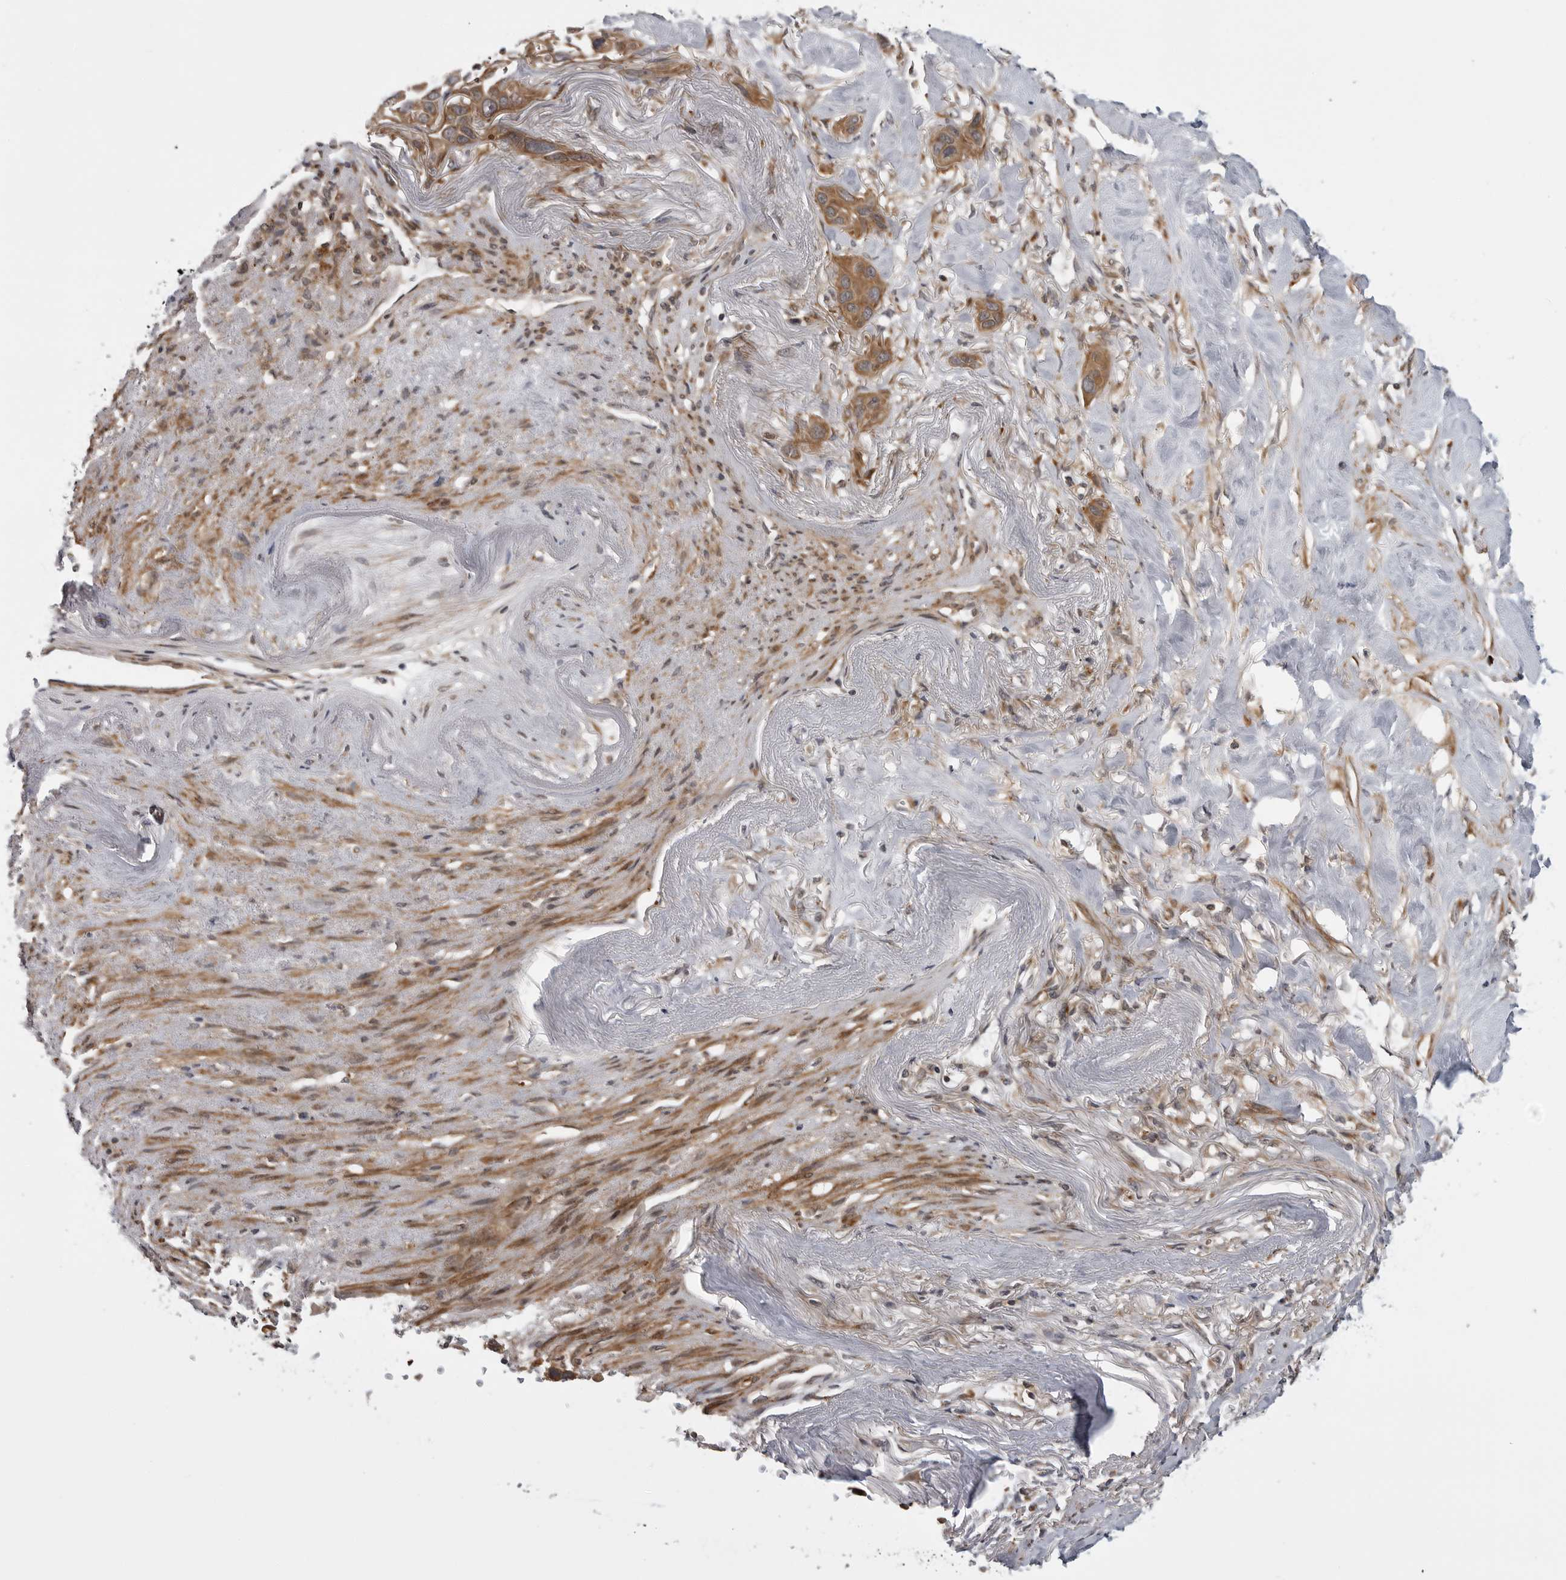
{"staining": {"intensity": "moderate", "quantity": ">75%", "location": "cytoplasmic/membranous"}, "tissue": "pancreatic cancer", "cell_type": "Tumor cells", "image_type": "cancer", "snomed": [{"axis": "morphology", "description": "Adenocarcinoma, NOS"}, {"axis": "topography", "description": "Pancreas"}], "caption": "Human pancreatic cancer stained for a protein (brown) demonstrates moderate cytoplasmic/membranous positive positivity in approximately >75% of tumor cells.", "gene": "LRRC45", "patient": {"sex": "female", "age": 60}}